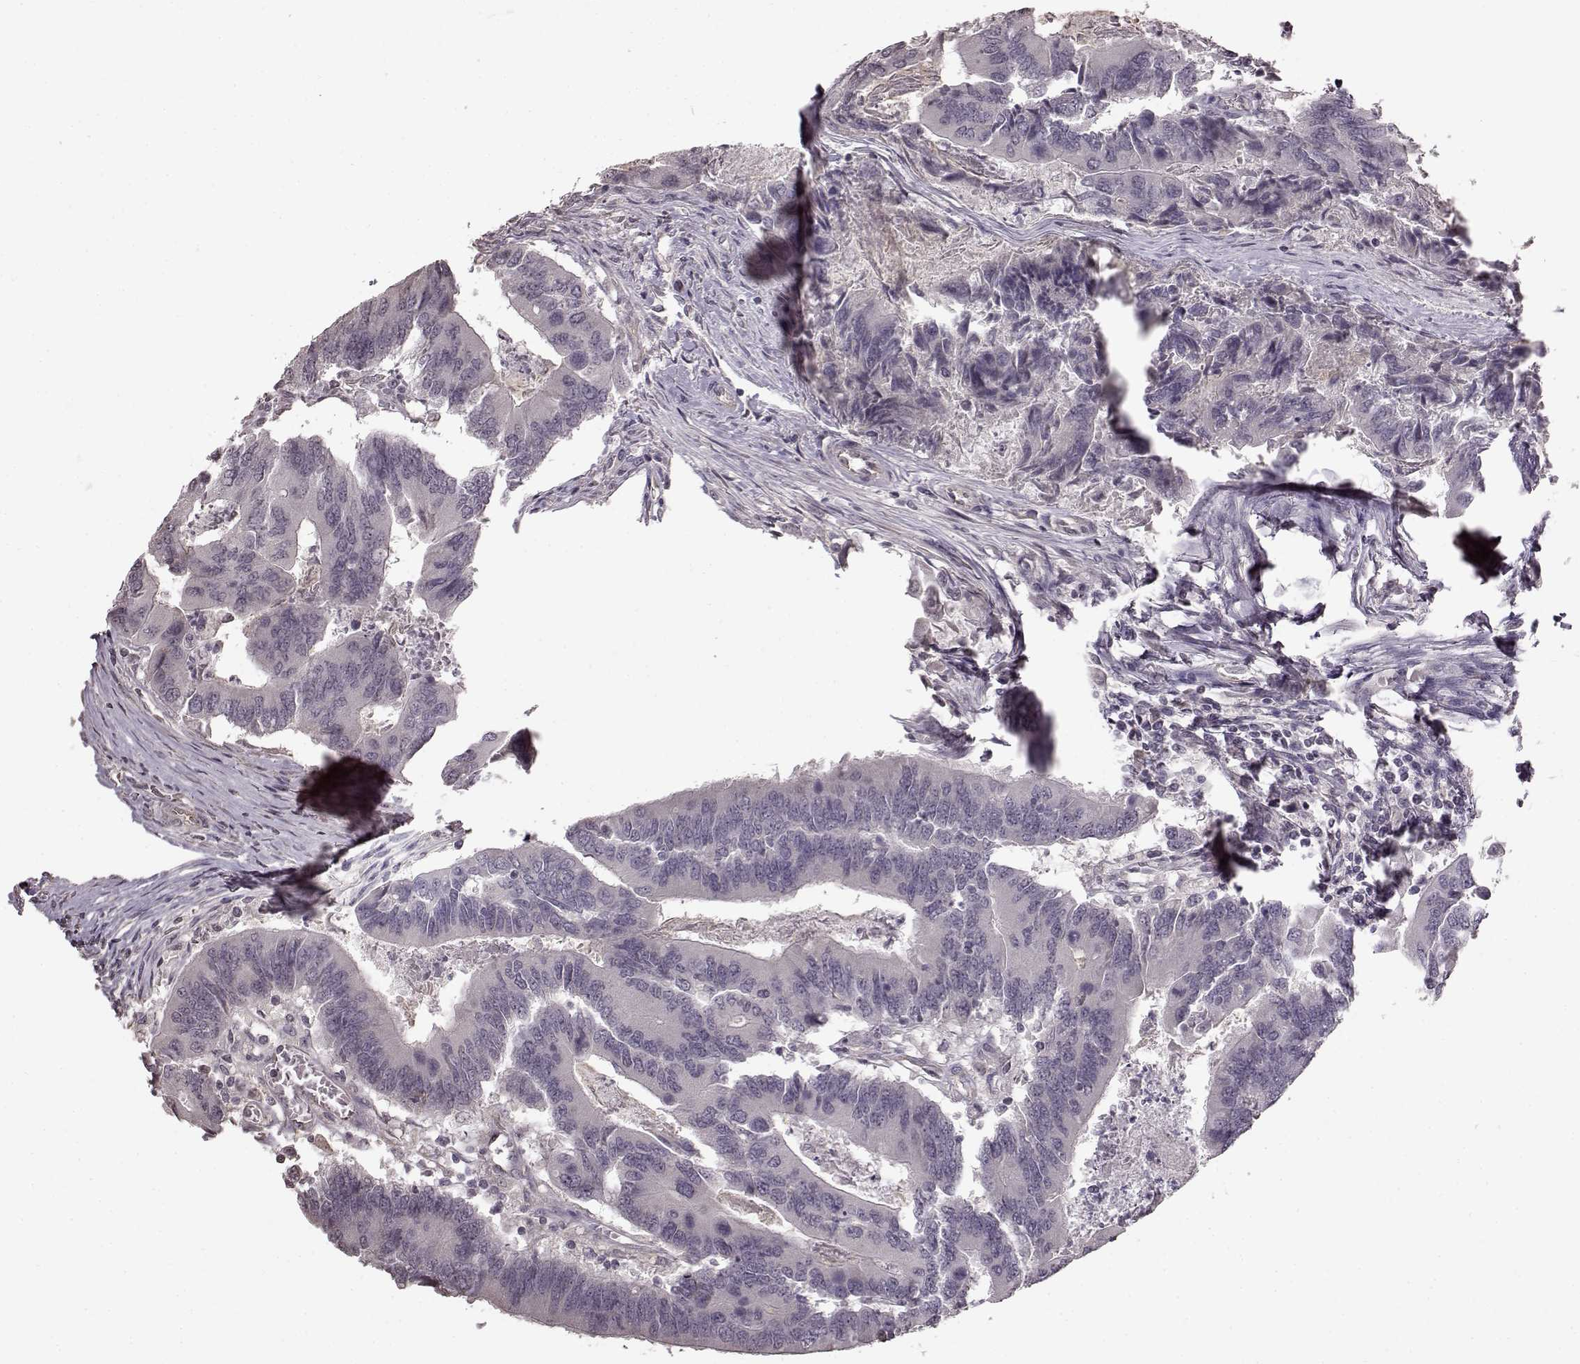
{"staining": {"intensity": "negative", "quantity": "none", "location": "none"}, "tissue": "colorectal cancer", "cell_type": "Tumor cells", "image_type": "cancer", "snomed": [{"axis": "morphology", "description": "Adenocarcinoma, NOS"}, {"axis": "topography", "description": "Colon"}], "caption": "This is an immunohistochemistry (IHC) histopathology image of colorectal cancer (adenocarcinoma). There is no expression in tumor cells.", "gene": "FSHB", "patient": {"sex": "female", "age": 67}}